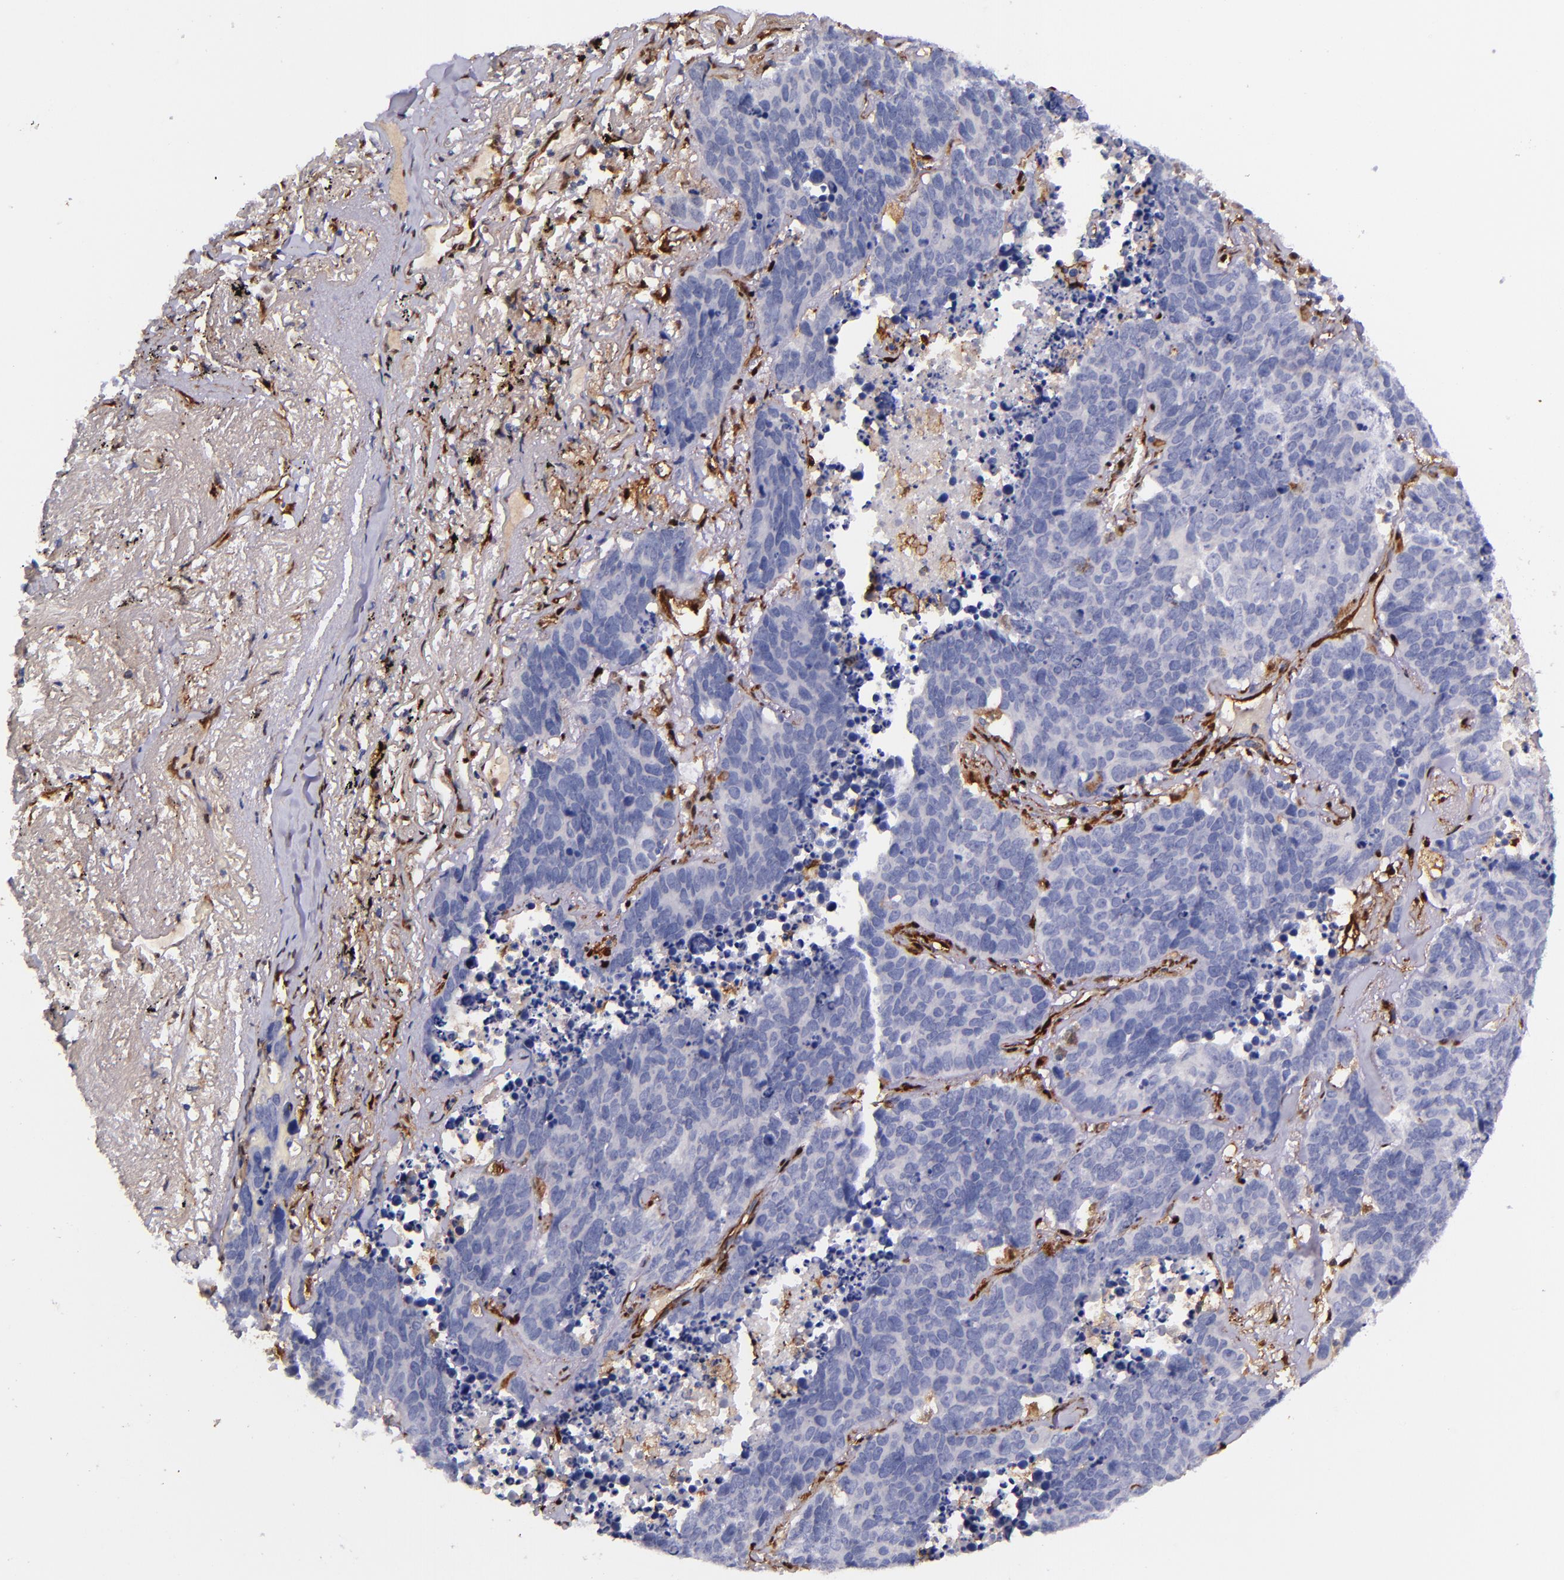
{"staining": {"intensity": "negative", "quantity": "none", "location": "none"}, "tissue": "lung cancer", "cell_type": "Tumor cells", "image_type": "cancer", "snomed": [{"axis": "morphology", "description": "Carcinoid, malignant, NOS"}, {"axis": "topography", "description": "Lung"}], "caption": "The immunohistochemistry micrograph has no significant positivity in tumor cells of lung cancer (malignant carcinoid) tissue. The staining was performed using DAB (3,3'-diaminobenzidine) to visualize the protein expression in brown, while the nuclei were stained in blue with hematoxylin (Magnification: 20x).", "gene": "LGALS1", "patient": {"sex": "male", "age": 60}}